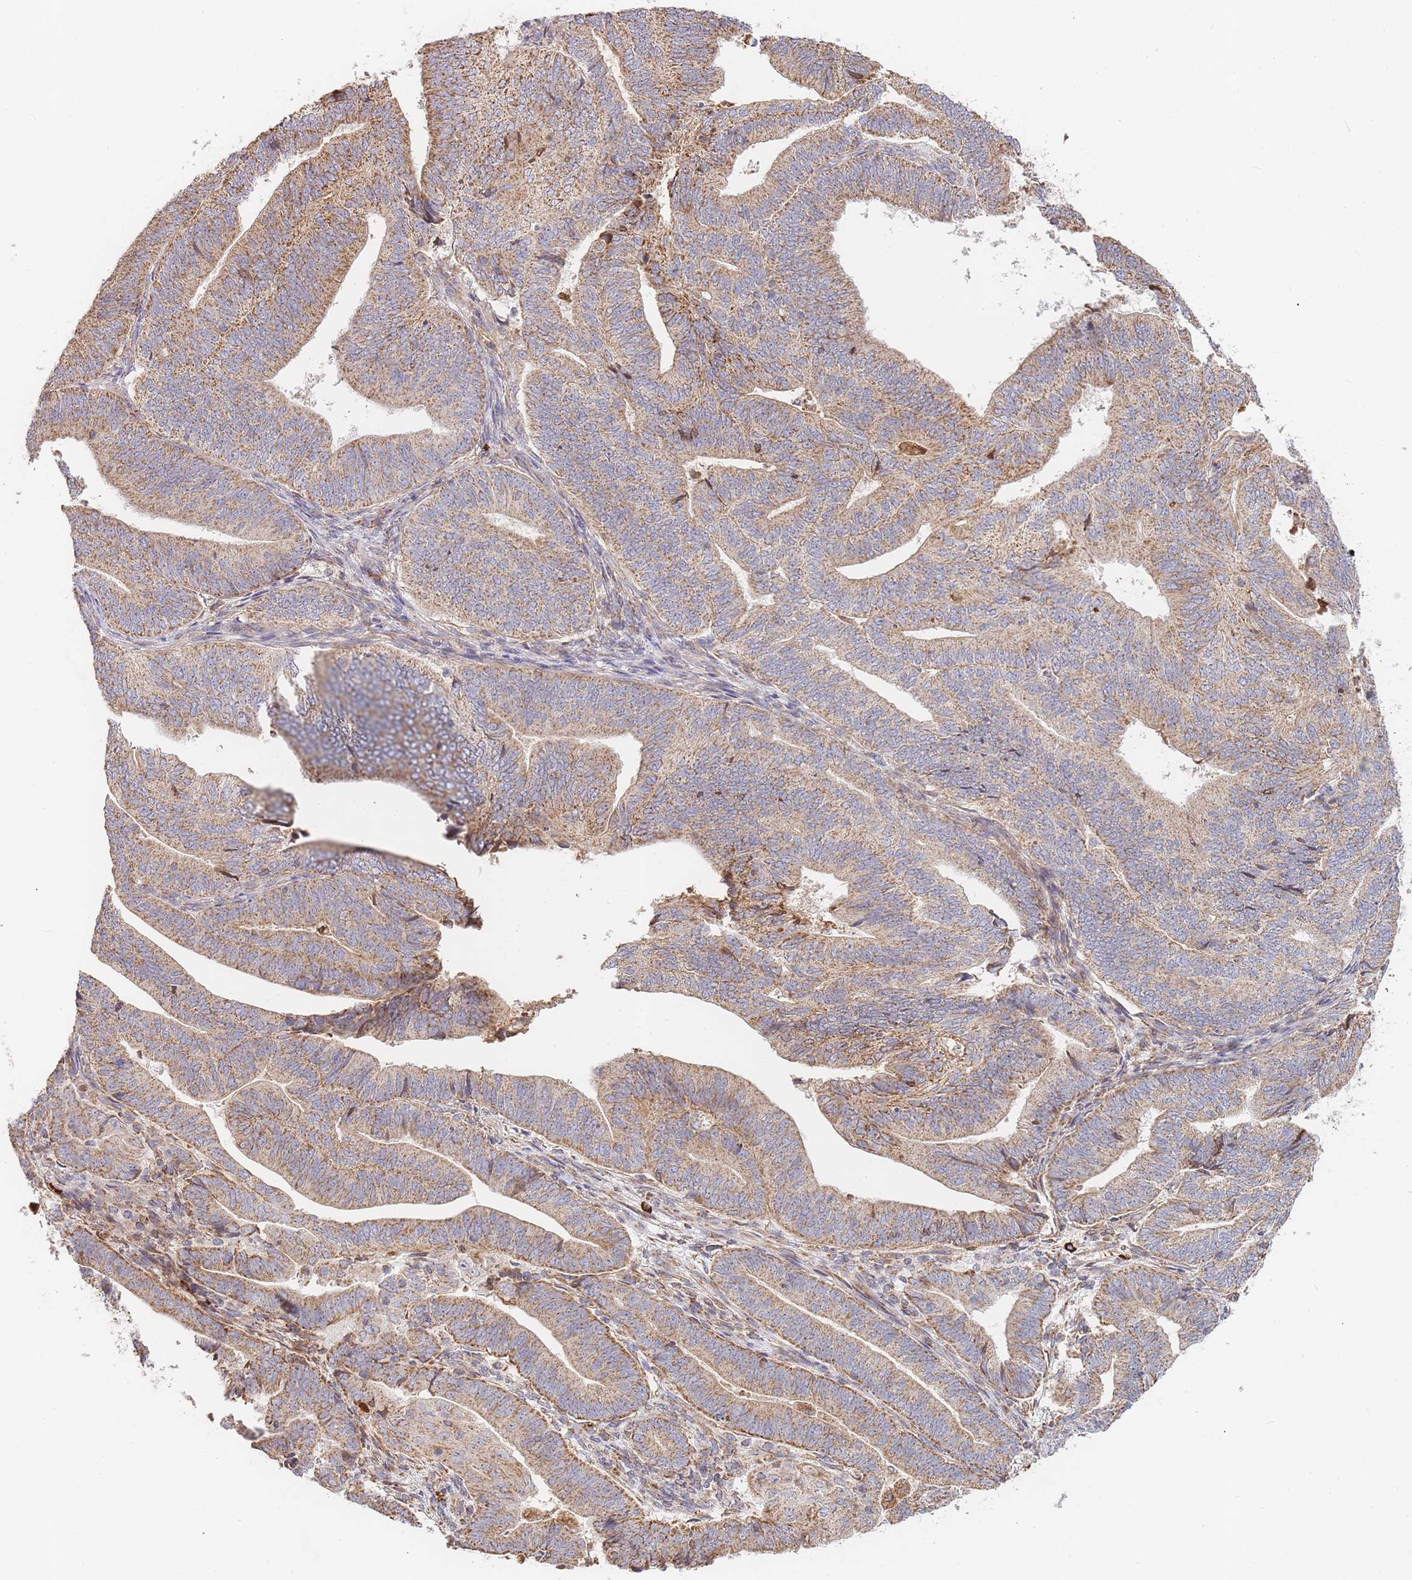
{"staining": {"intensity": "moderate", "quantity": ">75%", "location": "cytoplasmic/membranous"}, "tissue": "endometrial cancer", "cell_type": "Tumor cells", "image_type": "cancer", "snomed": [{"axis": "morphology", "description": "Adenocarcinoma, NOS"}, {"axis": "topography", "description": "Endometrium"}], "caption": "Protein staining by IHC reveals moderate cytoplasmic/membranous staining in approximately >75% of tumor cells in adenocarcinoma (endometrial).", "gene": "ADCY9", "patient": {"sex": "female", "age": 70}}